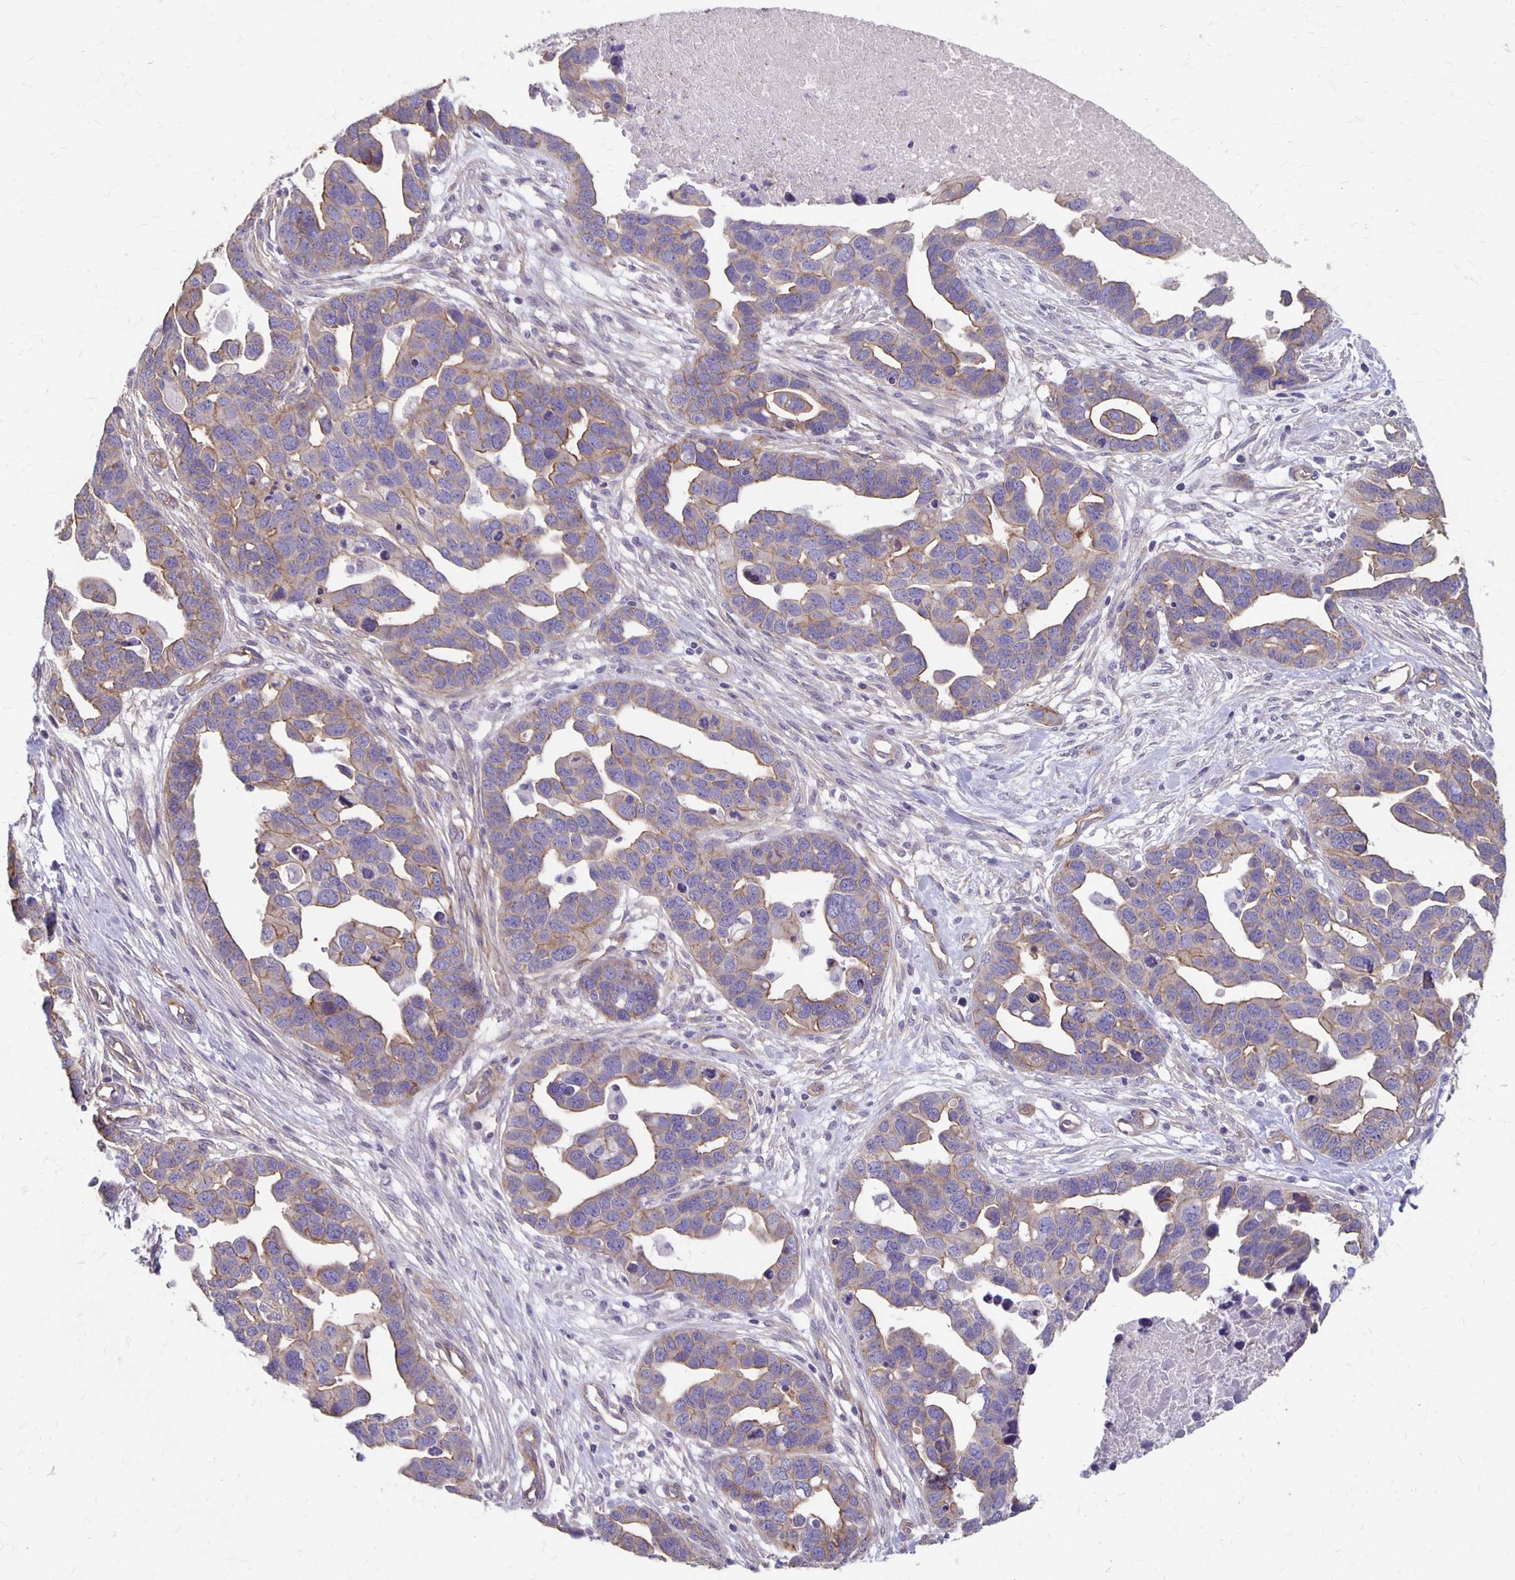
{"staining": {"intensity": "moderate", "quantity": "25%-75%", "location": "cytoplasmic/membranous"}, "tissue": "ovarian cancer", "cell_type": "Tumor cells", "image_type": "cancer", "snomed": [{"axis": "morphology", "description": "Cystadenocarcinoma, serous, NOS"}, {"axis": "topography", "description": "Ovary"}], "caption": "This is a photomicrograph of immunohistochemistry staining of ovarian cancer, which shows moderate staining in the cytoplasmic/membranous of tumor cells.", "gene": "PPP1R3E", "patient": {"sex": "female", "age": 54}}